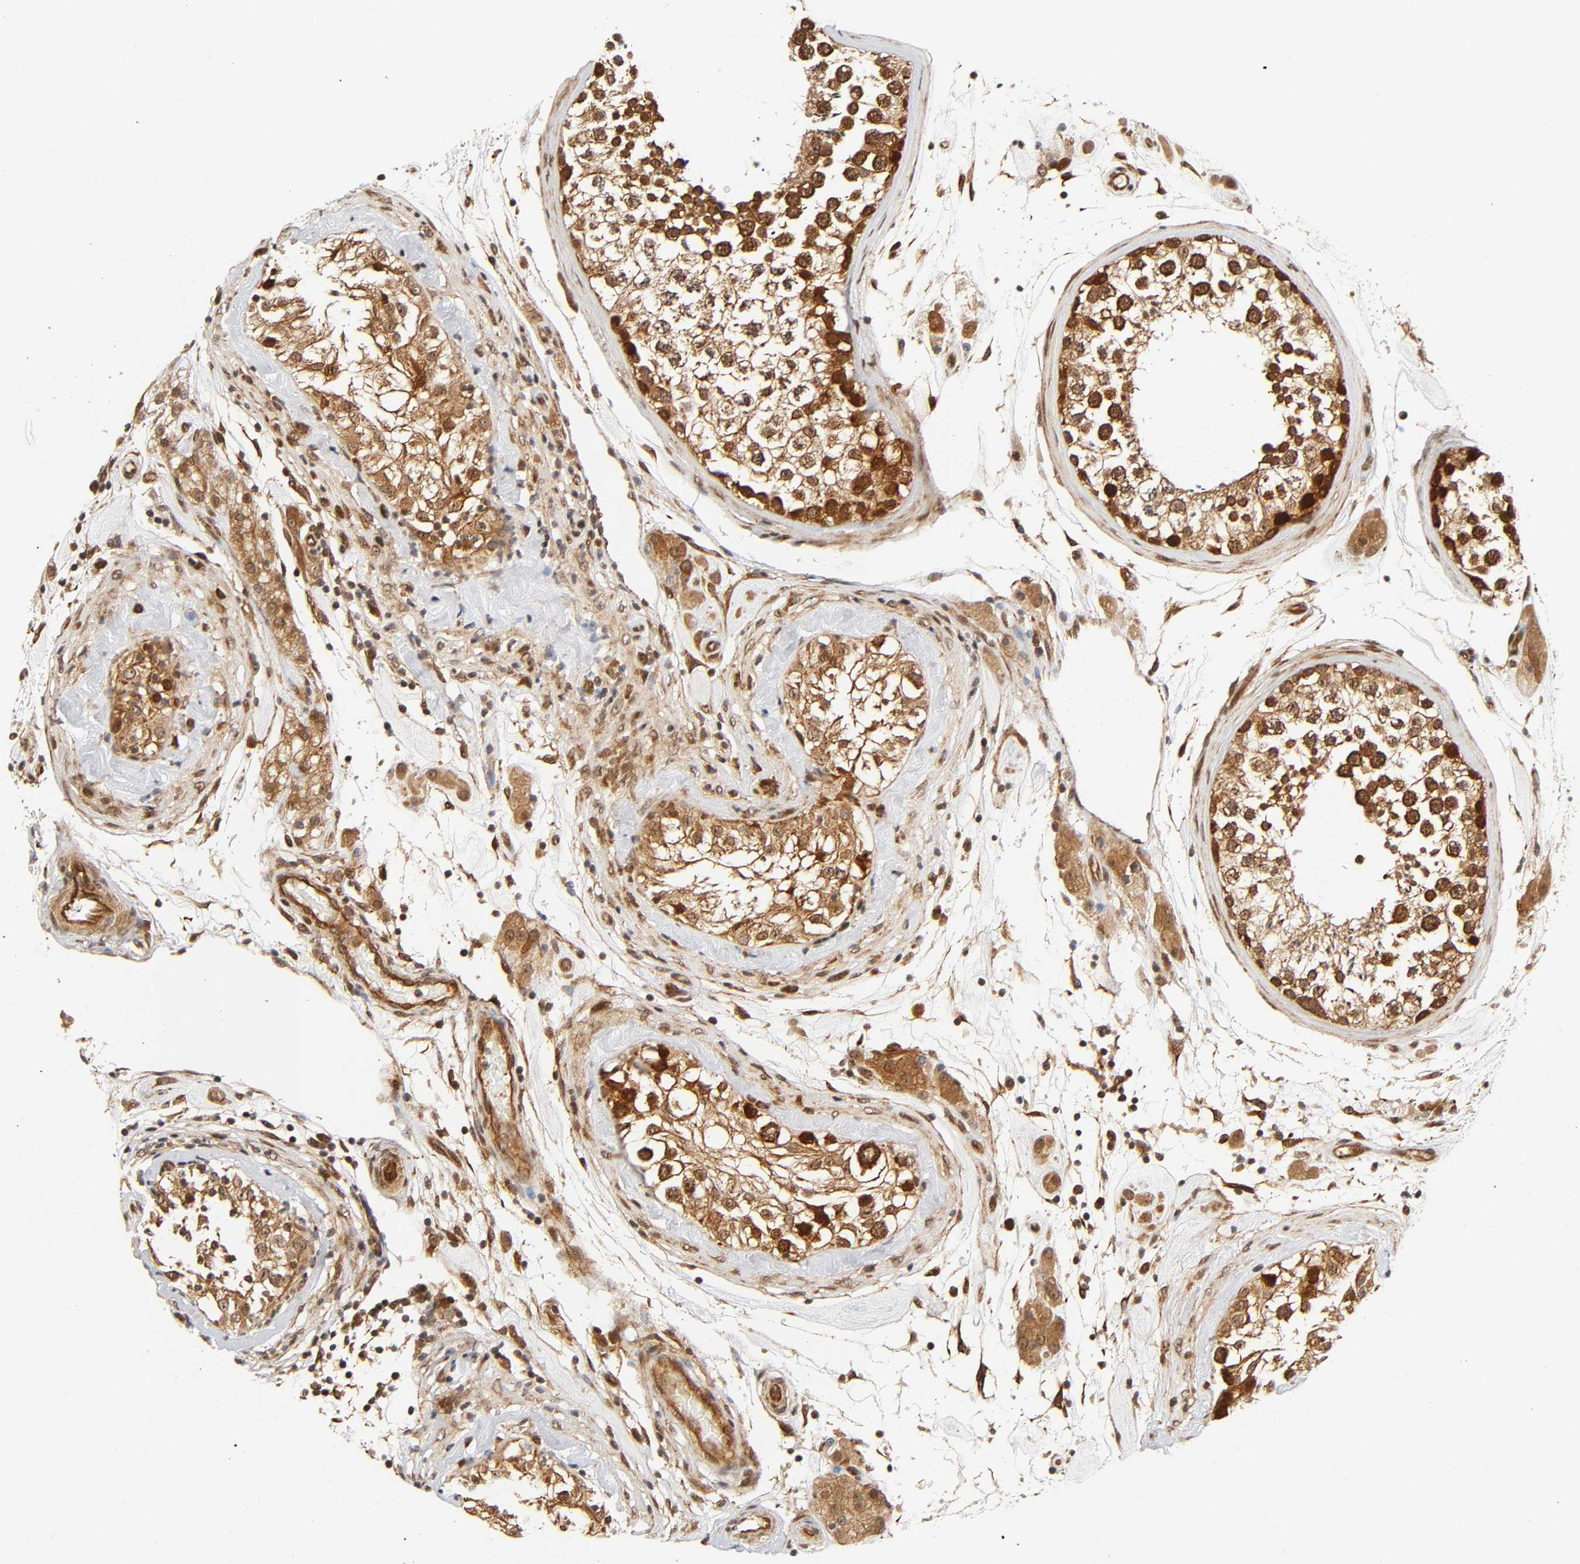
{"staining": {"intensity": "moderate", "quantity": ">75%", "location": "cytoplasmic/membranous,nuclear"}, "tissue": "testis", "cell_type": "Cells in seminiferous ducts", "image_type": "normal", "snomed": [{"axis": "morphology", "description": "Normal tissue, NOS"}, {"axis": "topography", "description": "Testis"}], "caption": "A high-resolution micrograph shows immunohistochemistry staining of unremarkable testis, which reveals moderate cytoplasmic/membranous,nuclear expression in approximately >75% of cells in seminiferous ducts.", "gene": "IQCJ", "patient": {"sex": "male", "age": 46}}